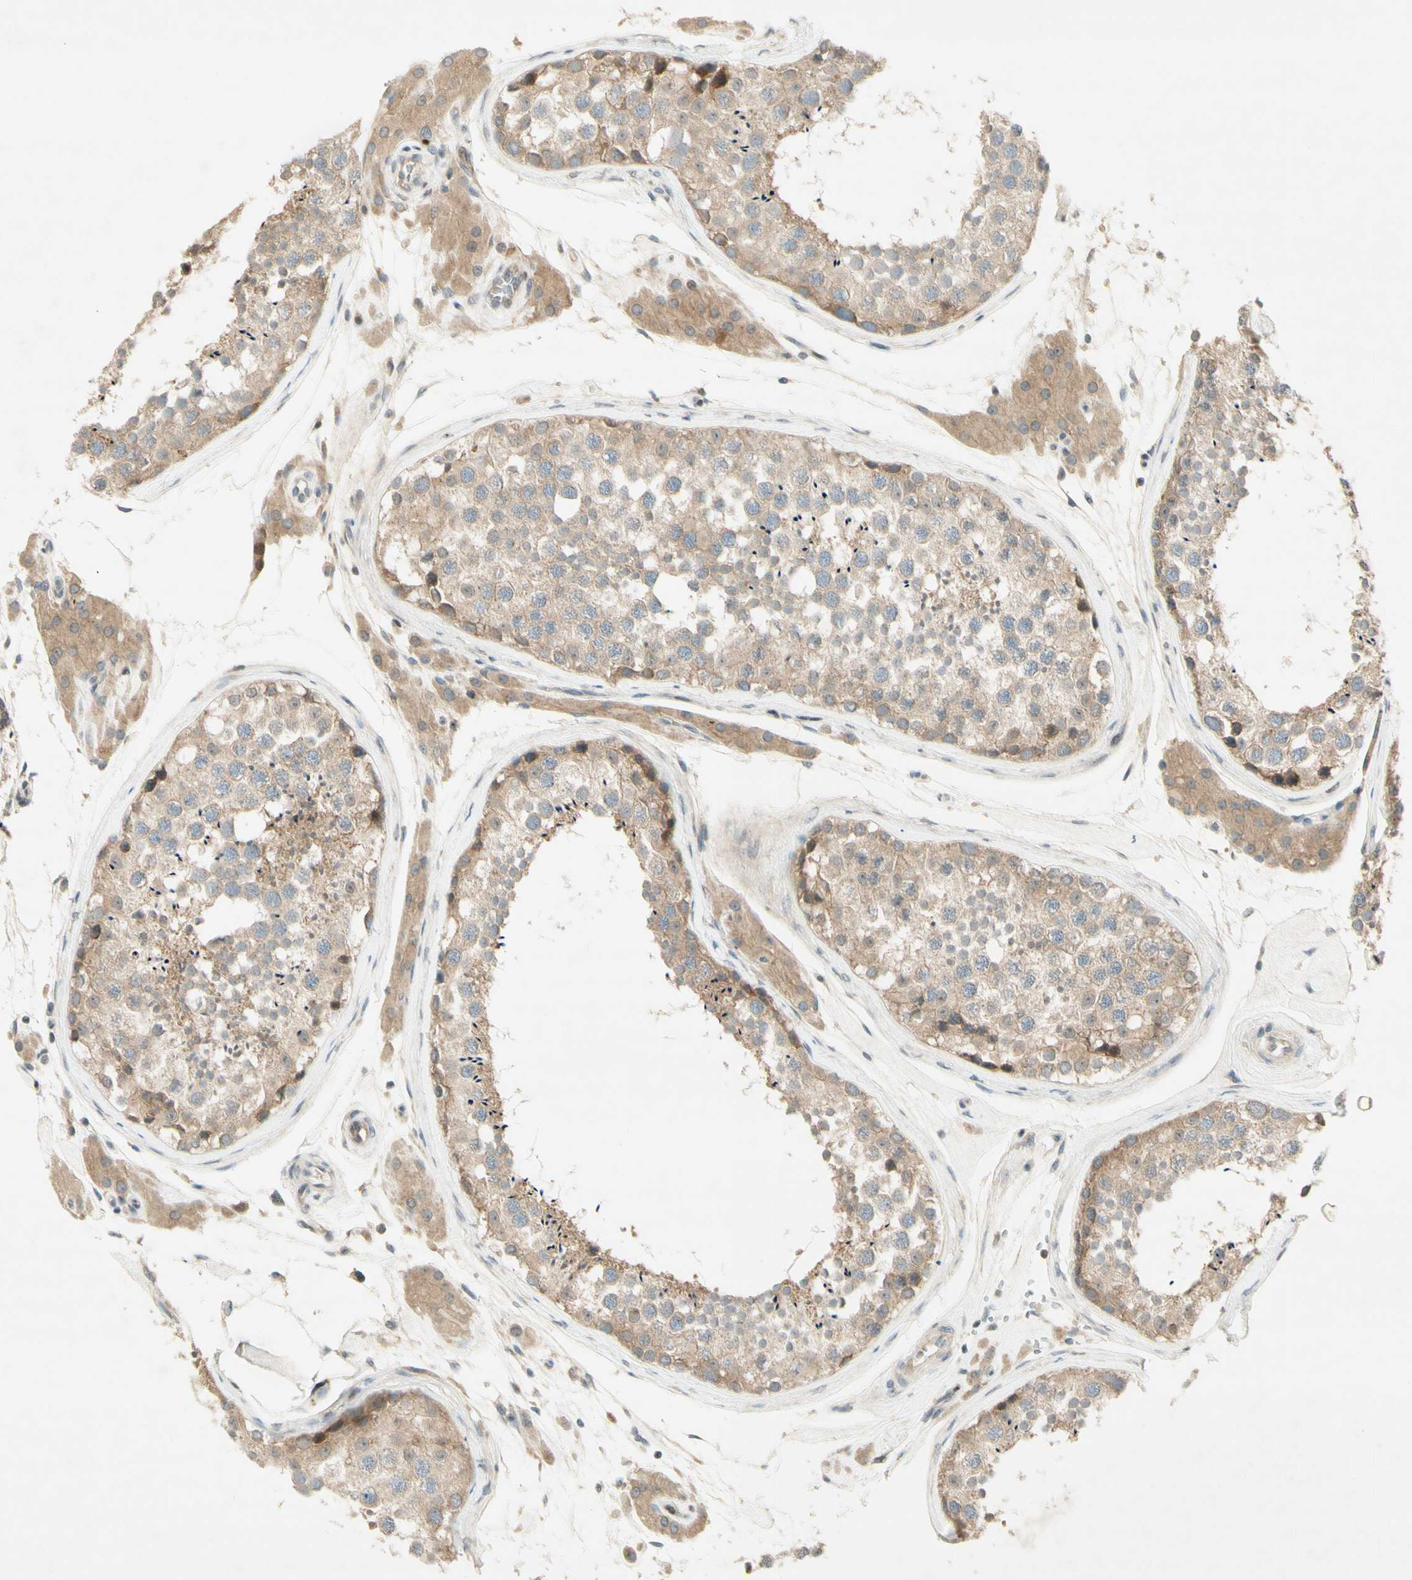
{"staining": {"intensity": "moderate", "quantity": "25%-75%", "location": "cytoplasmic/membranous"}, "tissue": "testis", "cell_type": "Cells in seminiferous ducts", "image_type": "normal", "snomed": [{"axis": "morphology", "description": "Normal tissue, NOS"}, {"axis": "topography", "description": "Testis"}], "caption": "An immunohistochemistry (IHC) photomicrograph of benign tissue is shown. Protein staining in brown highlights moderate cytoplasmic/membranous positivity in testis within cells in seminiferous ducts.", "gene": "ETF1", "patient": {"sex": "male", "age": 46}}